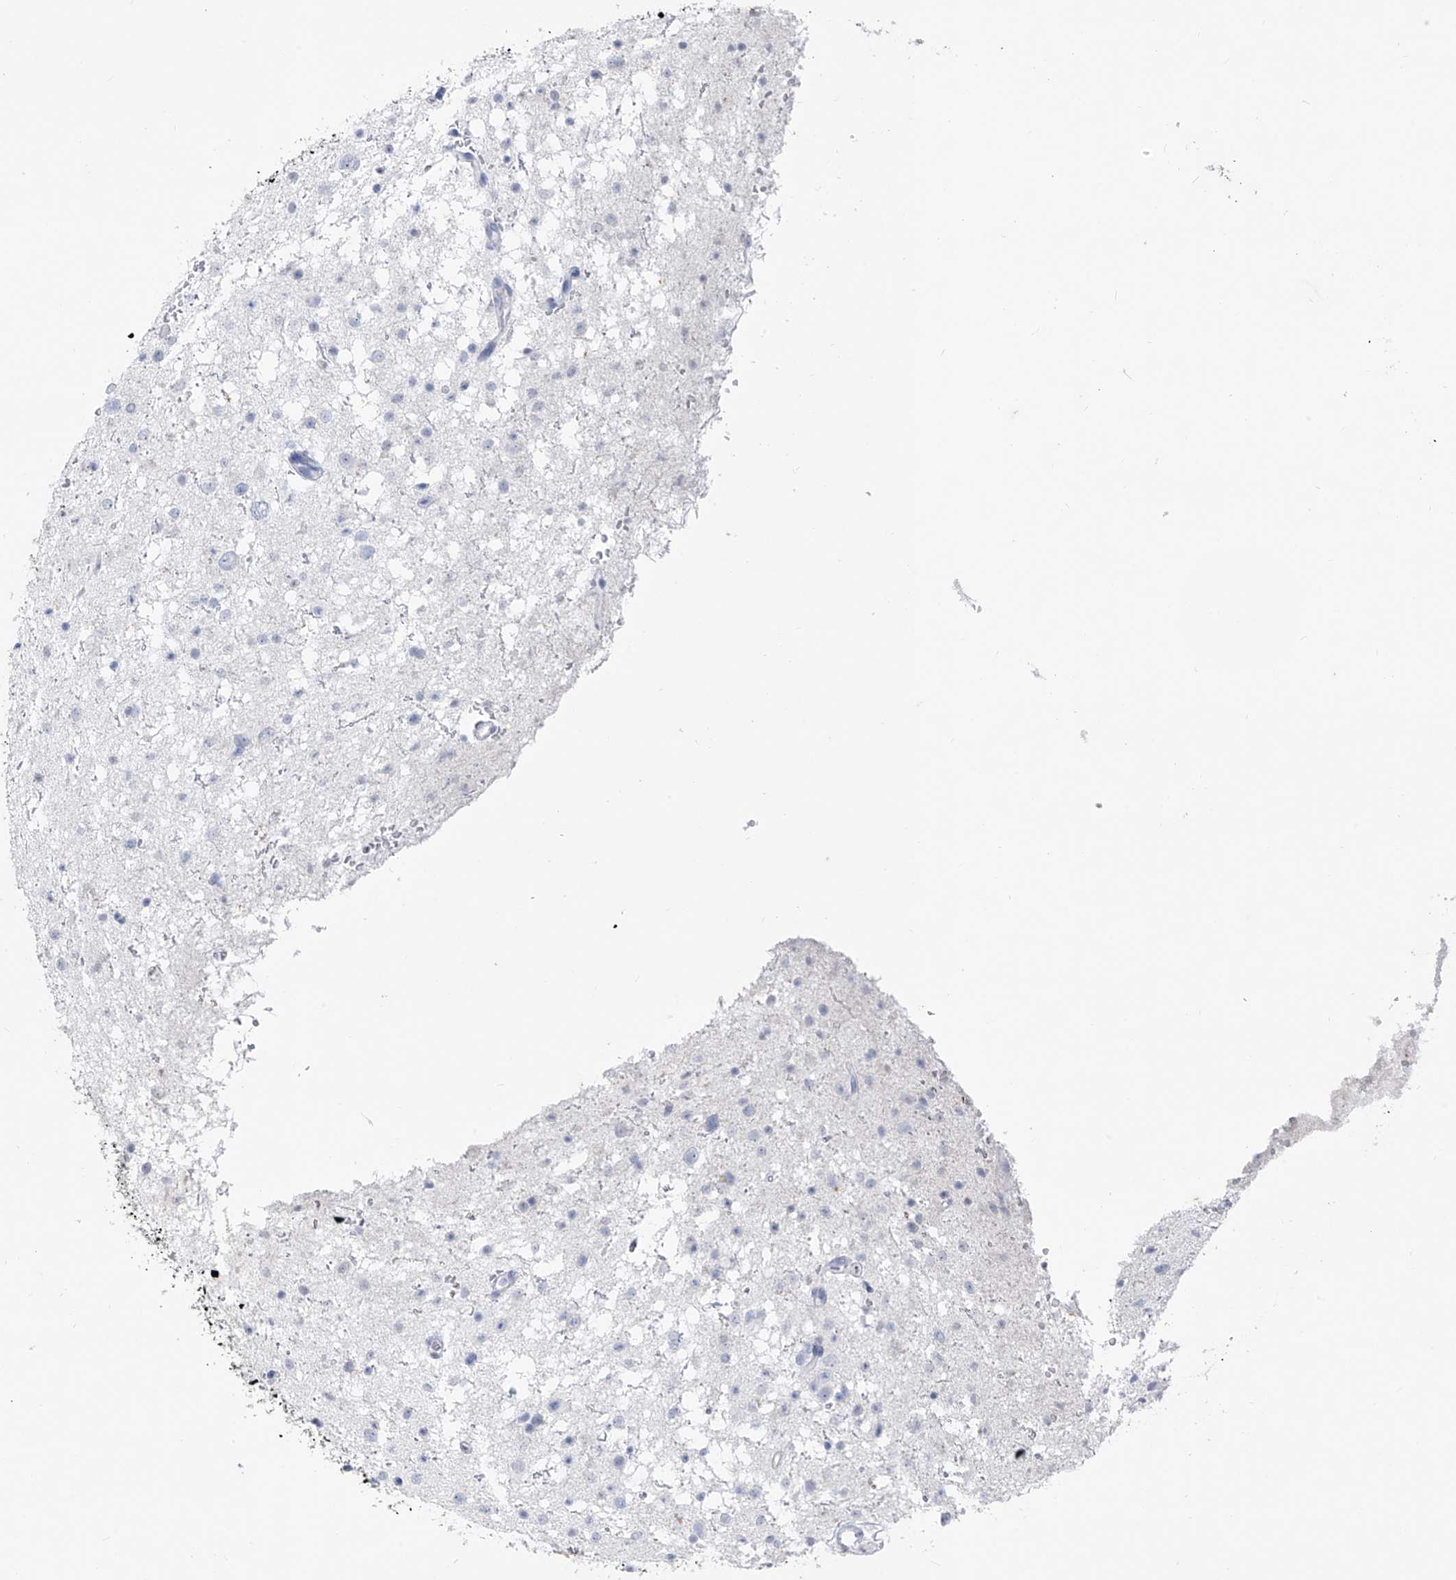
{"staining": {"intensity": "negative", "quantity": "none", "location": "none"}, "tissue": "glioma", "cell_type": "Tumor cells", "image_type": "cancer", "snomed": [{"axis": "morphology", "description": "Glioma, malignant, Low grade"}, {"axis": "topography", "description": "Brain"}], "caption": "This is an immunohistochemistry (IHC) image of glioma. There is no positivity in tumor cells.", "gene": "CX3CR1", "patient": {"sex": "female", "age": 37}}